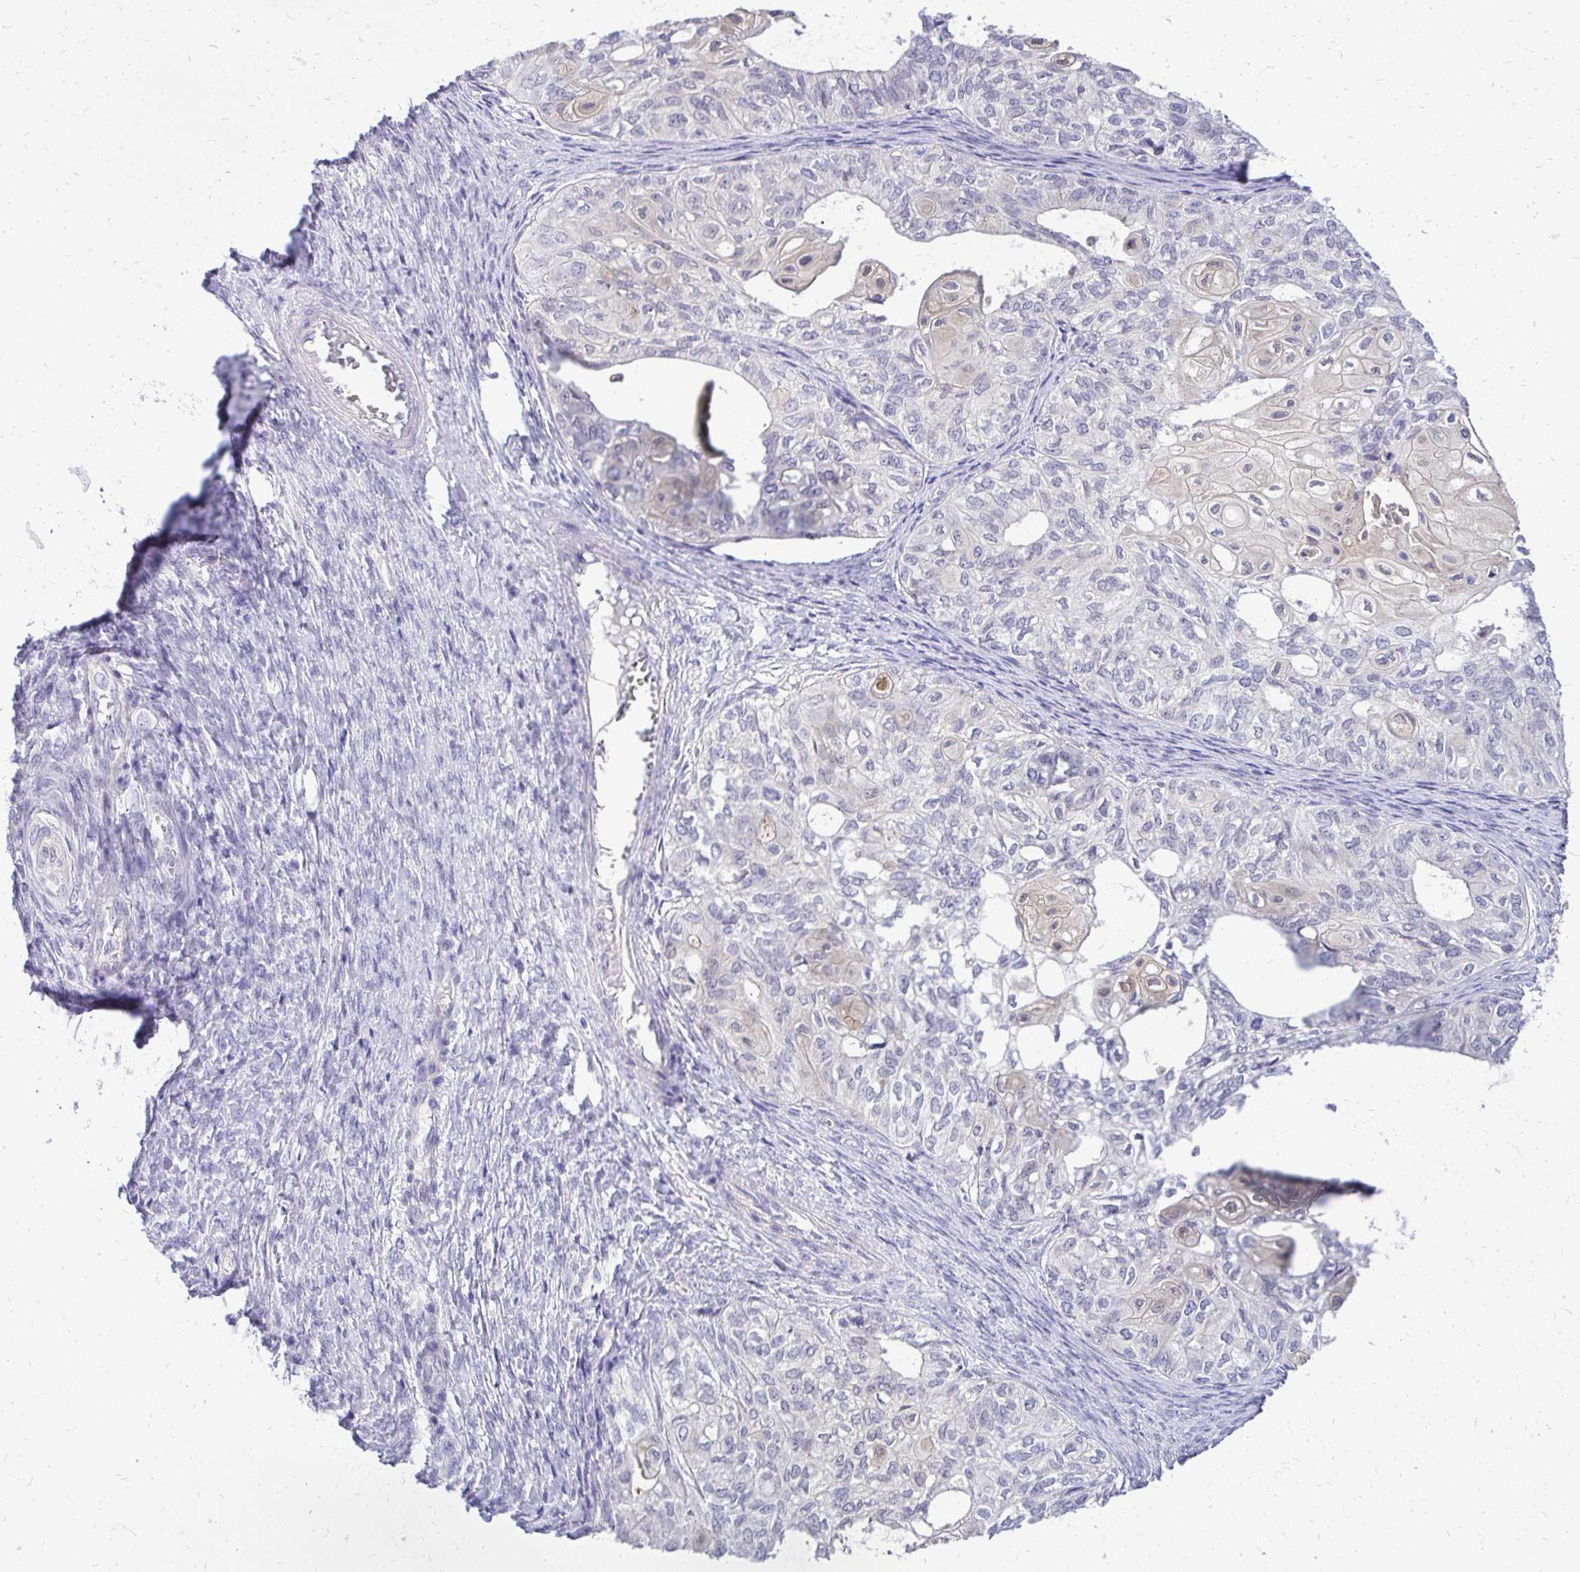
{"staining": {"intensity": "negative", "quantity": "none", "location": "none"}, "tissue": "ovarian cancer", "cell_type": "Tumor cells", "image_type": "cancer", "snomed": [{"axis": "morphology", "description": "Carcinoma, endometroid"}, {"axis": "topography", "description": "Ovary"}], "caption": "Photomicrograph shows no significant protein expression in tumor cells of ovarian cancer (endometroid carcinoma).", "gene": "ZSWIM9", "patient": {"sex": "female", "age": 64}}